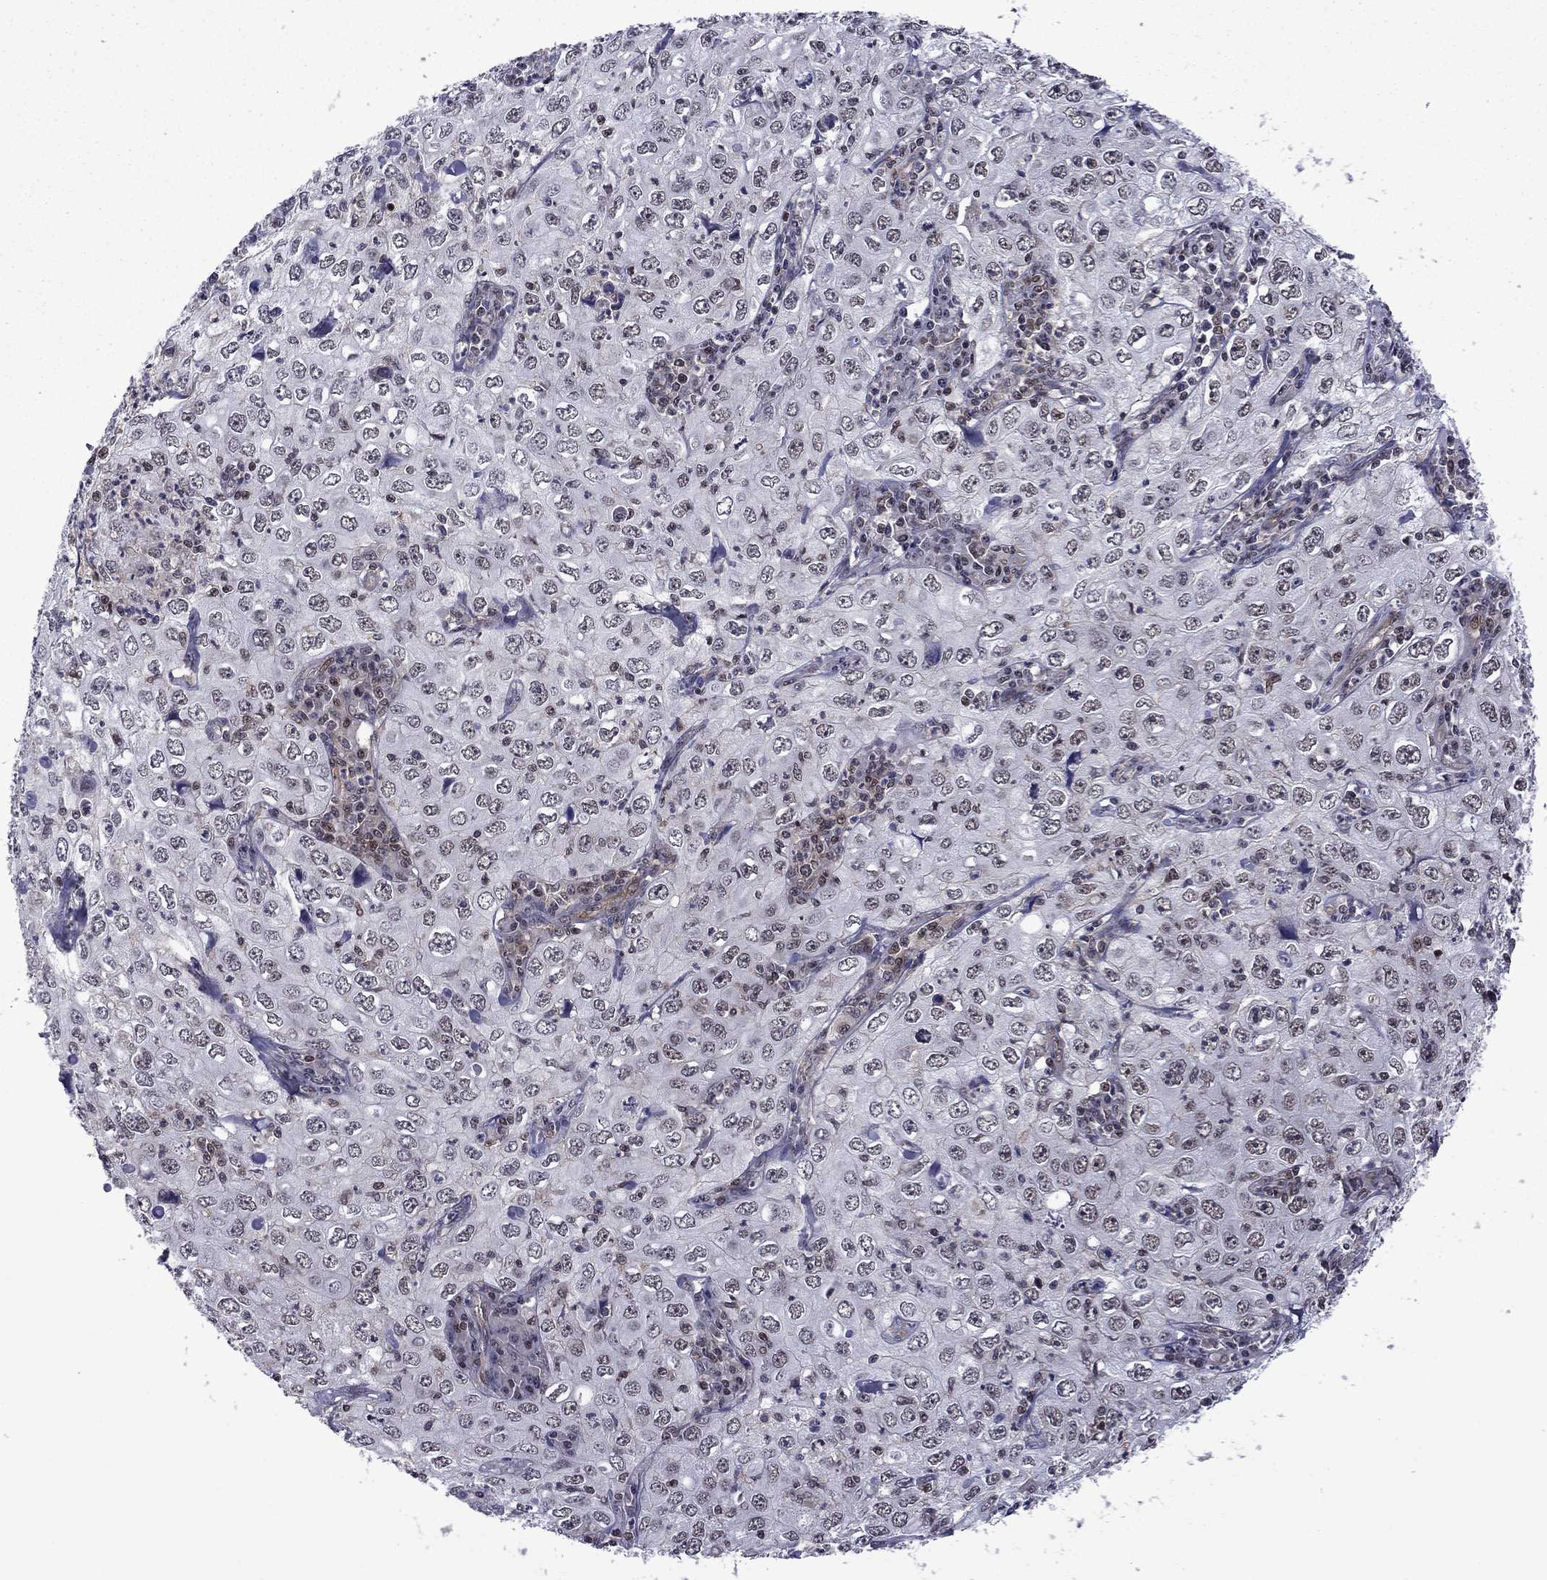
{"staining": {"intensity": "negative", "quantity": "none", "location": "none"}, "tissue": "cervical cancer", "cell_type": "Tumor cells", "image_type": "cancer", "snomed": [{"axis": "morphology", "description": "Squamous cell carcinoma, NOS"}, {"axis": "topography", "description": "Cervix"}], "caption": "Tumor cells show no significant positivity in squamous cell carcinoma (cervical). Nuclei are stained in blue.", "gene": "BRF1", "patient": {"sex": "female", "age": 24}}